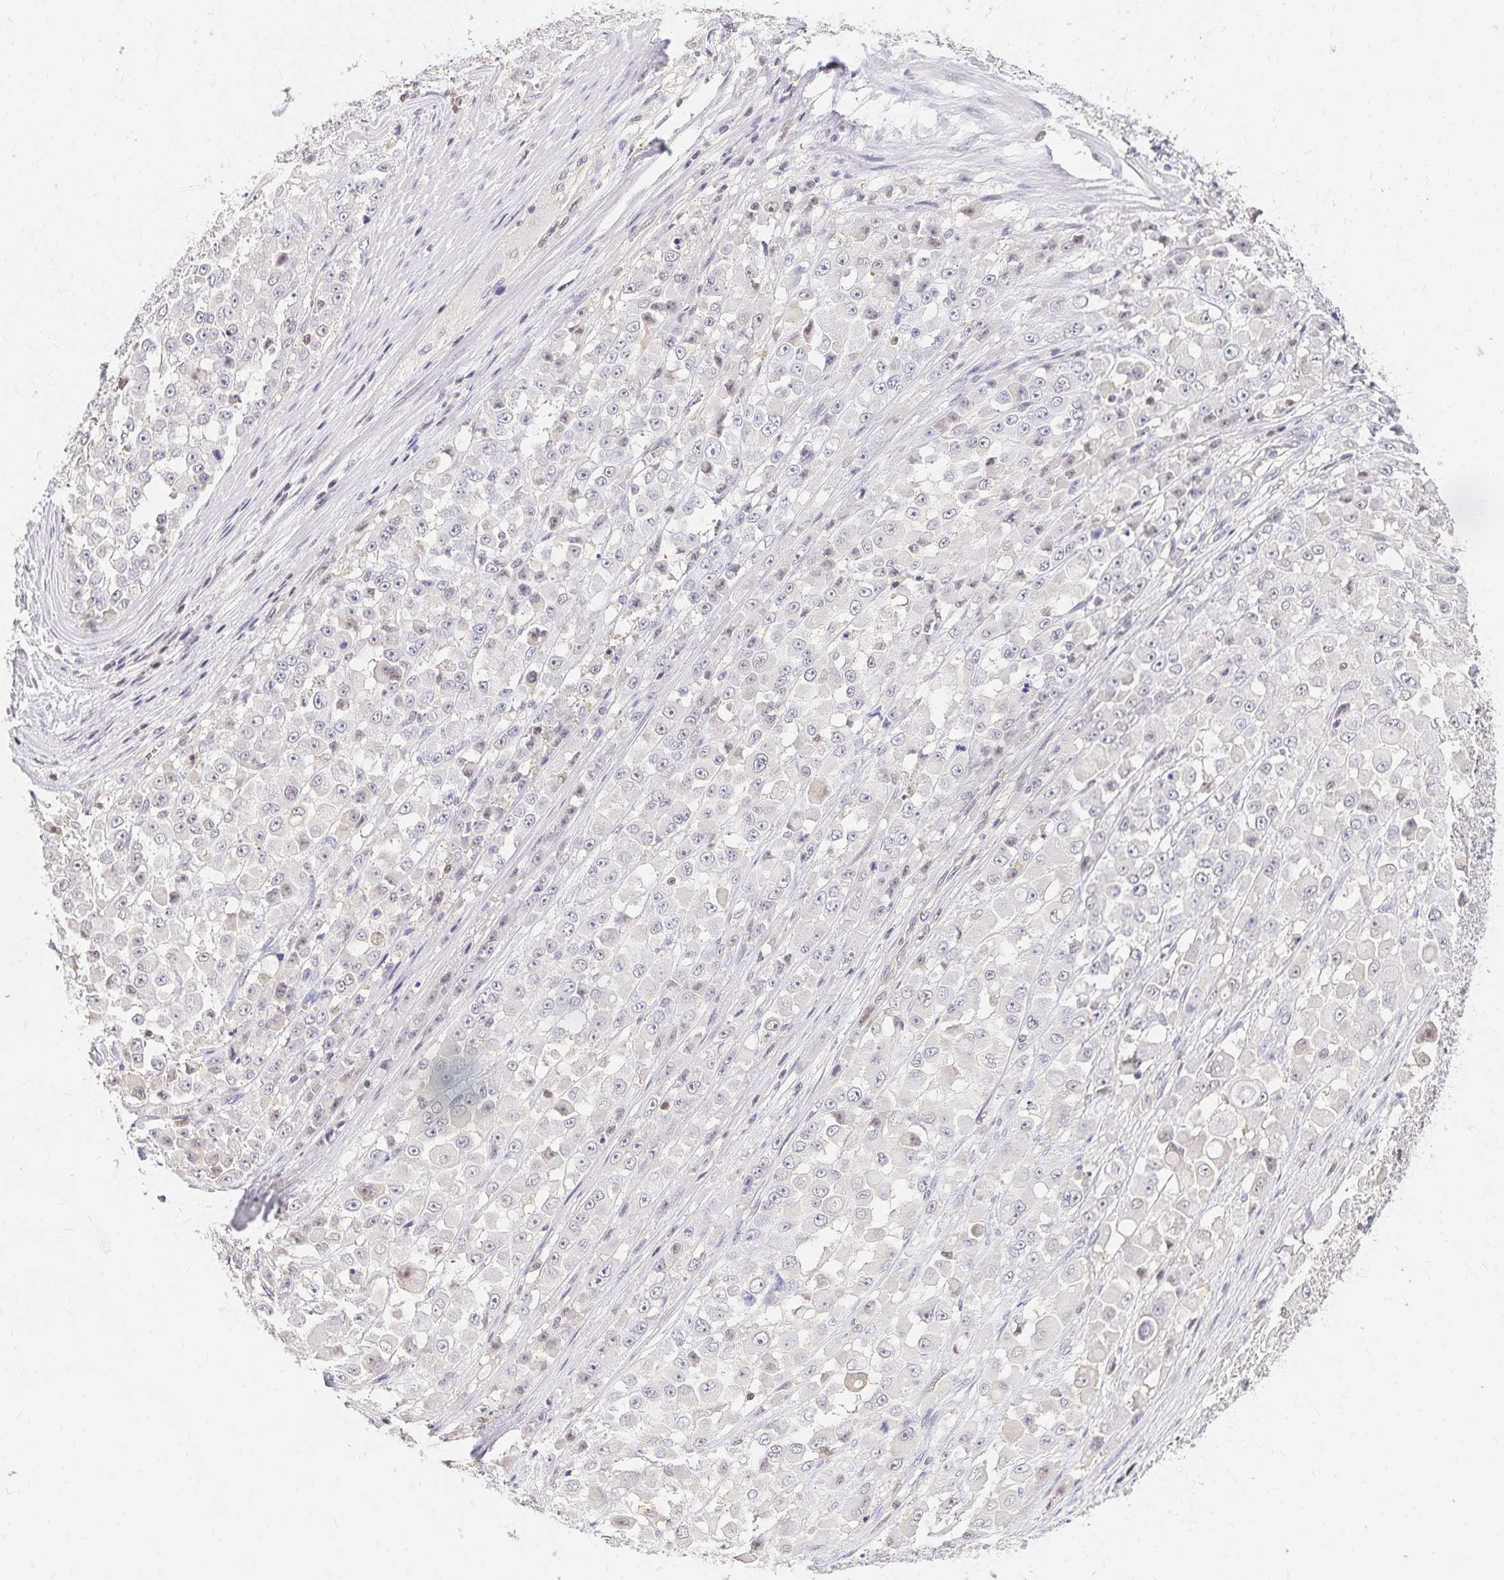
{"staining": {"intensity": "negative", "quantity": "none", "location": "none"}, "tissue": "stomach cancer", "cell_type": "Tumor cells", "image_type": "cancer", "snomed": [{"axis": "morphology", "description": "Adenocarcinoma, NOS"}, {"axis": "topography", "description": "Stomach"}], "caption": "Immunohistochemistry image of stomach cancer stained for a protein (brown), which exhibits no expression in tumor cells. Nuclei are stained in blue.", "gene": "AZGP1", "patient": {"sex": "female", "age": 76}}